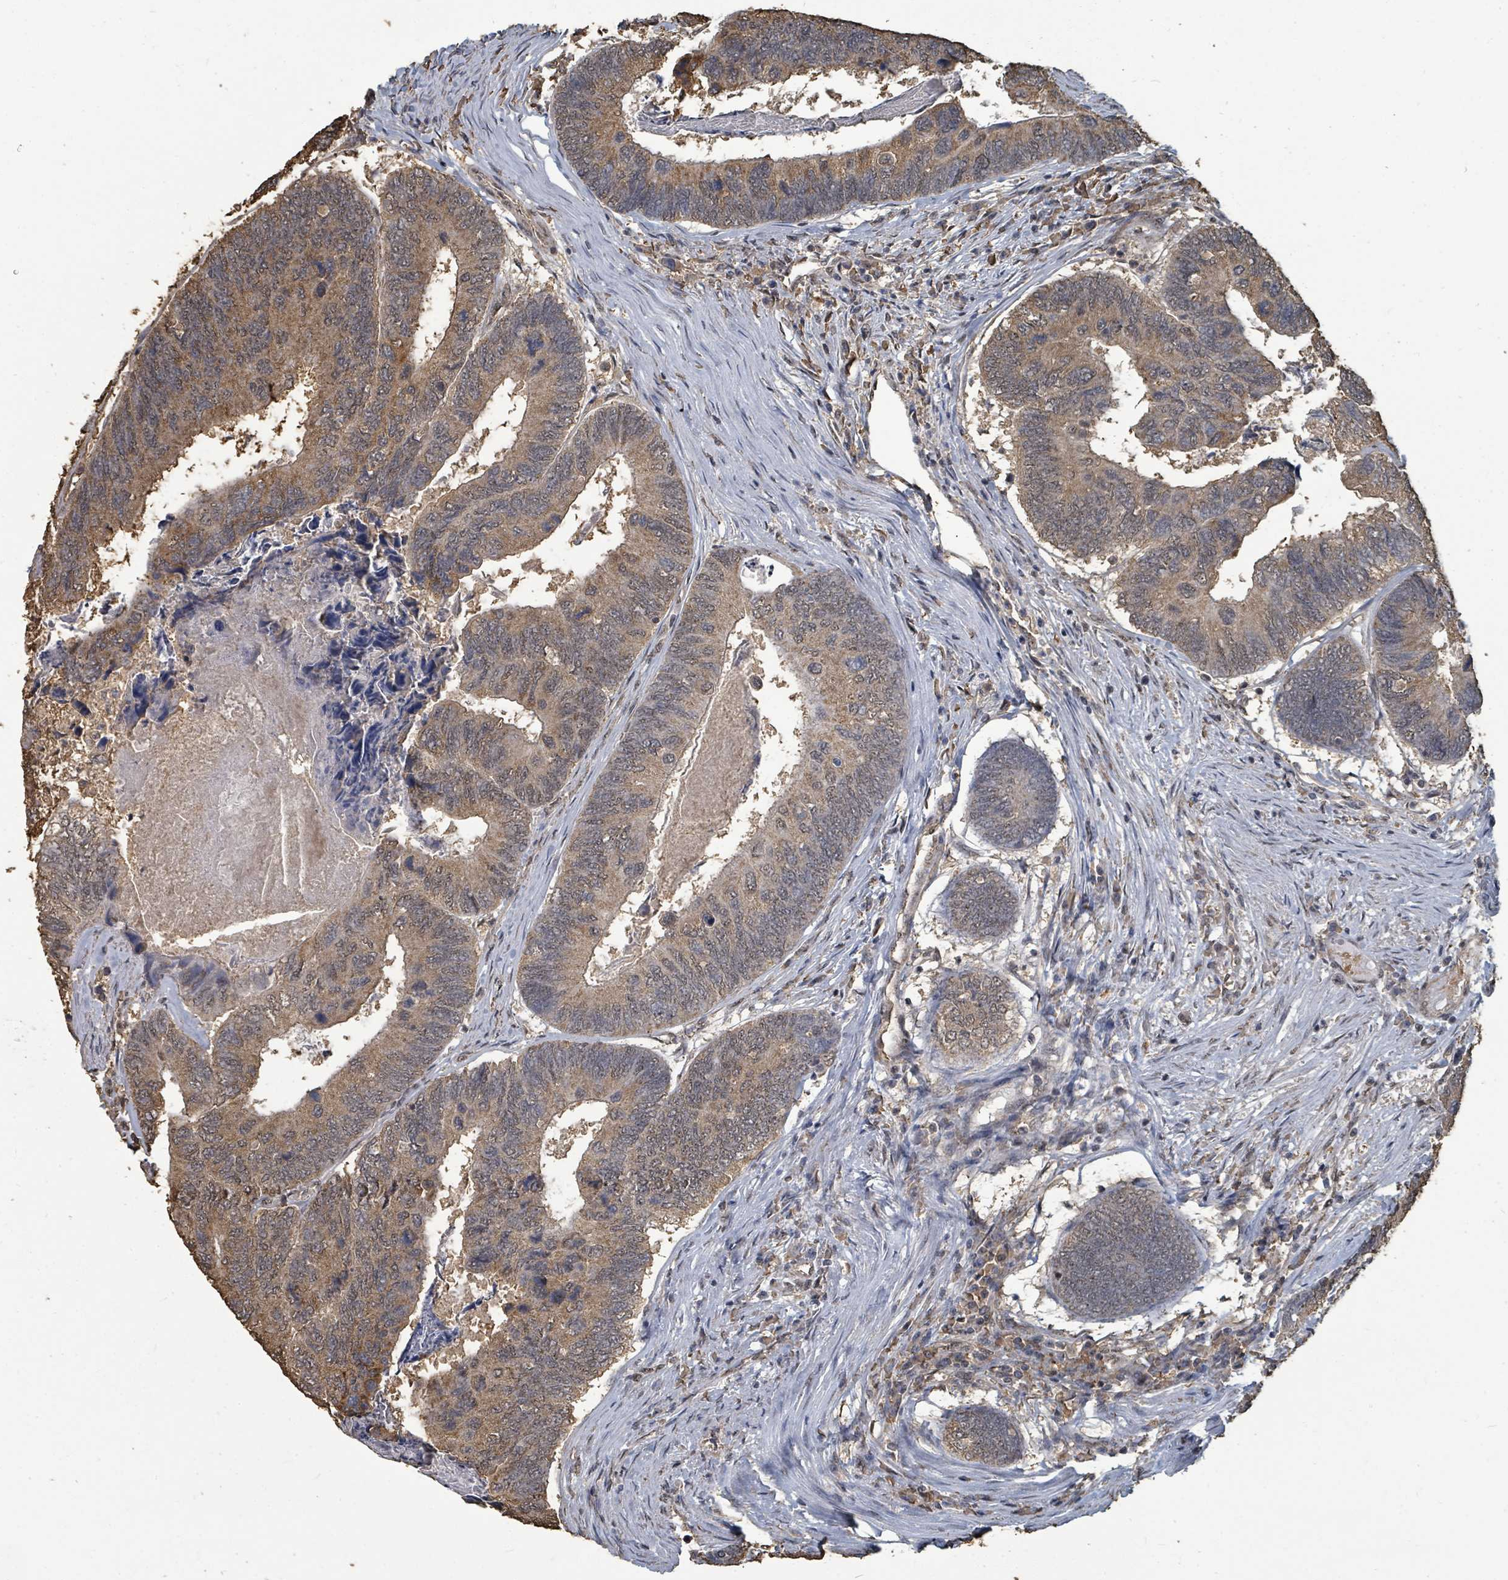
{"staining": {"intensity": "weak", "quantity": ">75%", "location": "cytoplasmic/membranous"}, "tissue": "colorectal cancer", "cell_type": "Tumor cells", "image_type": "cancer", "snomed": [{"axis": "morphology", "description": "Adenocarcinoma, NOS"}, {"axis": "topography", "description": "Colon"}], "caption": "Weak cytoplasmic/membranous positivity for a protein is identified in approximately >75% of tumor cells of colorectal cancer using IHC.", "gene": "C6orf52", "patient": {"sex": "female", "age": 67}}